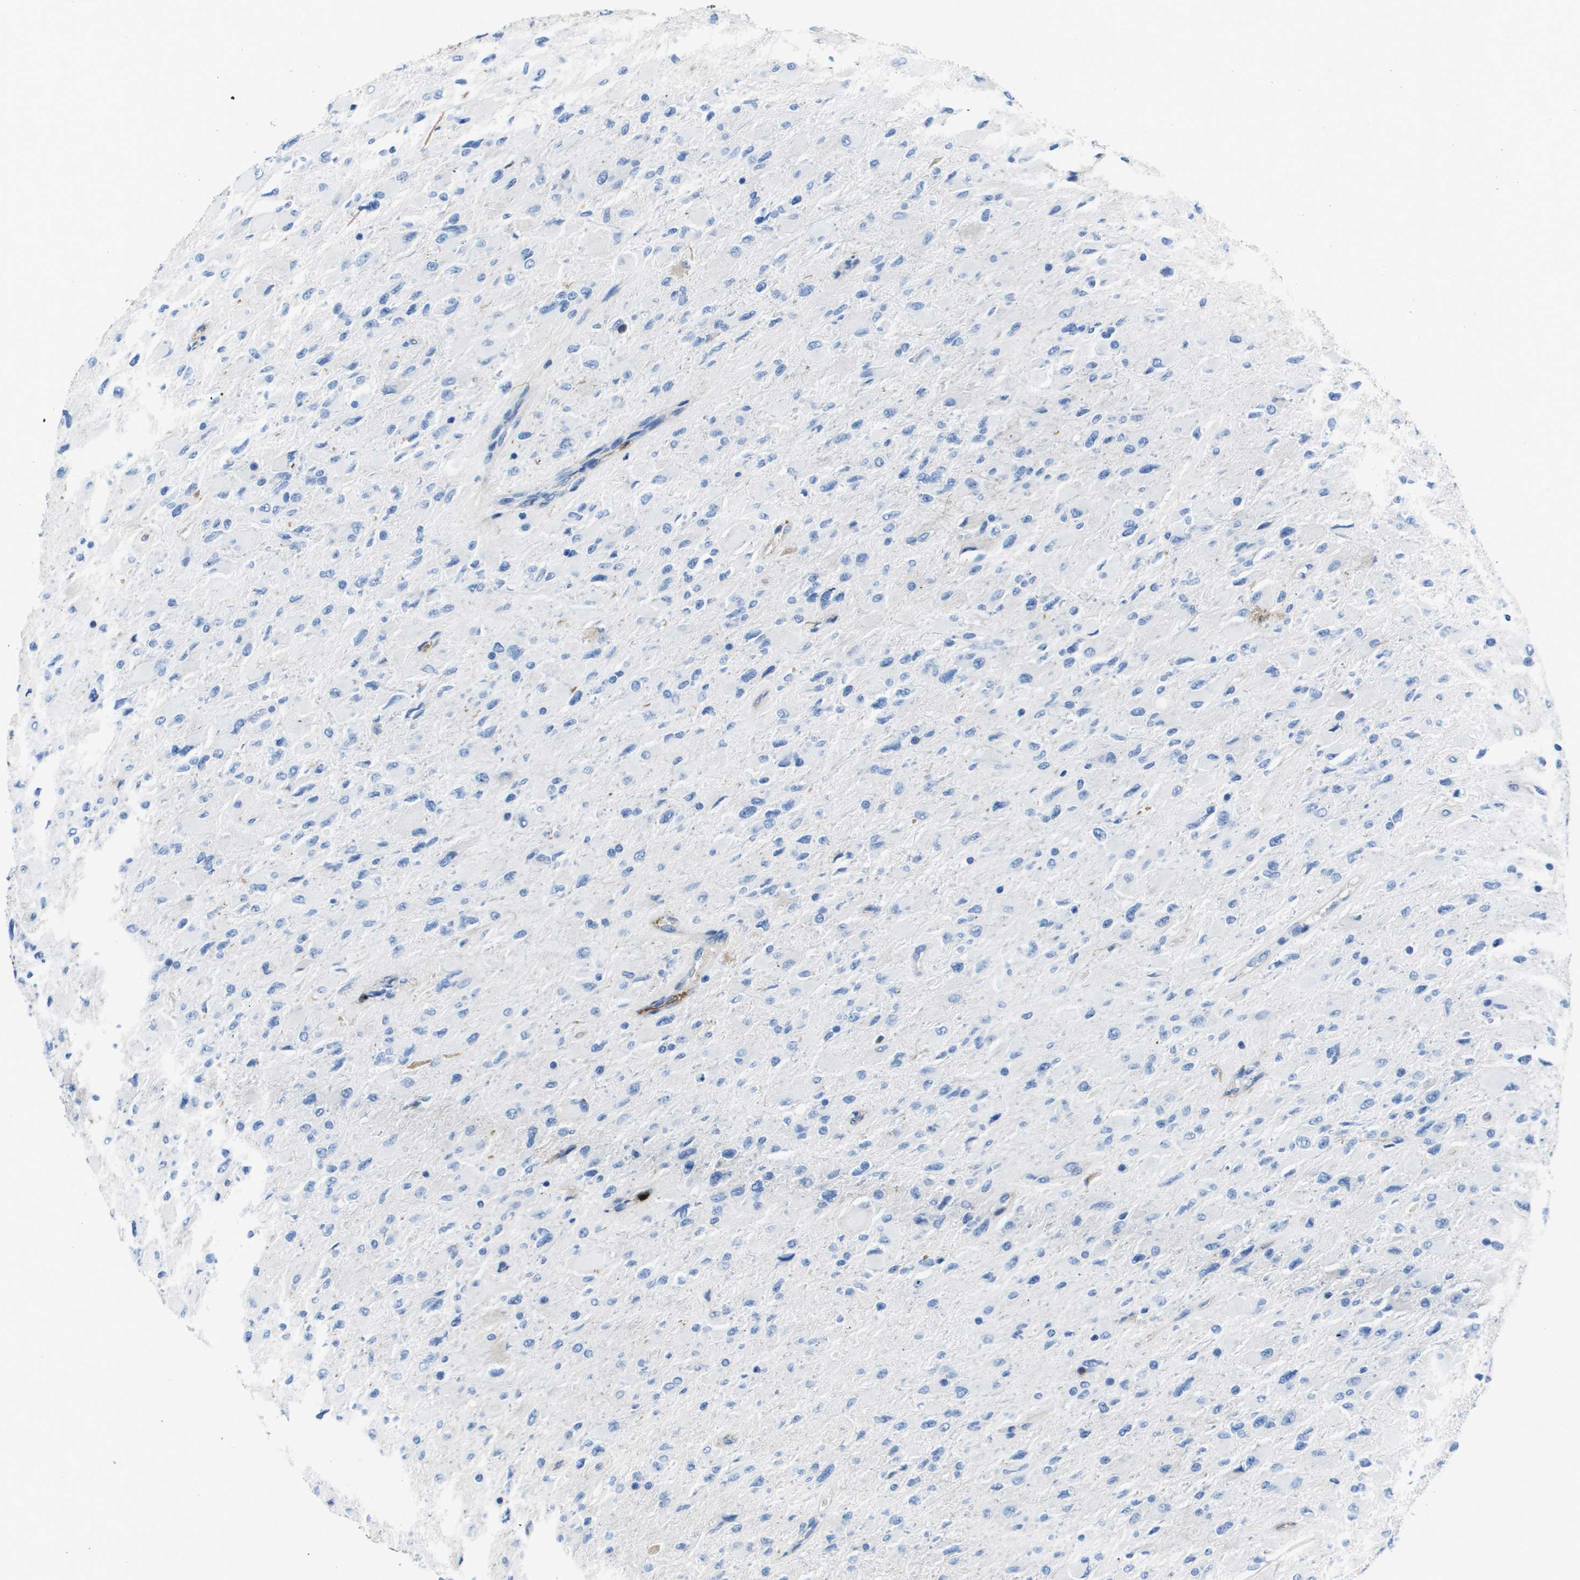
{"staining": {"intensity": "negative", "quantity": "none", "location": "none"}, "tissue": "glioma", "cell_type": "Tumor cells", "image_type": "cancer", "snomed": [{"axis": "morphology", "description": "Glioma, malignant, High grade"}, {"axis": "topography", "description": "Cerebral cortex"}], "caption": "This image is of glioma stained with immunohistochemistry (IHC) to label a protein in brown with the nuclei are counter-stained blue. There is no expression in tumor cells.", "gene": "VTN", "patient": {"sex": "female", "age": 36}}